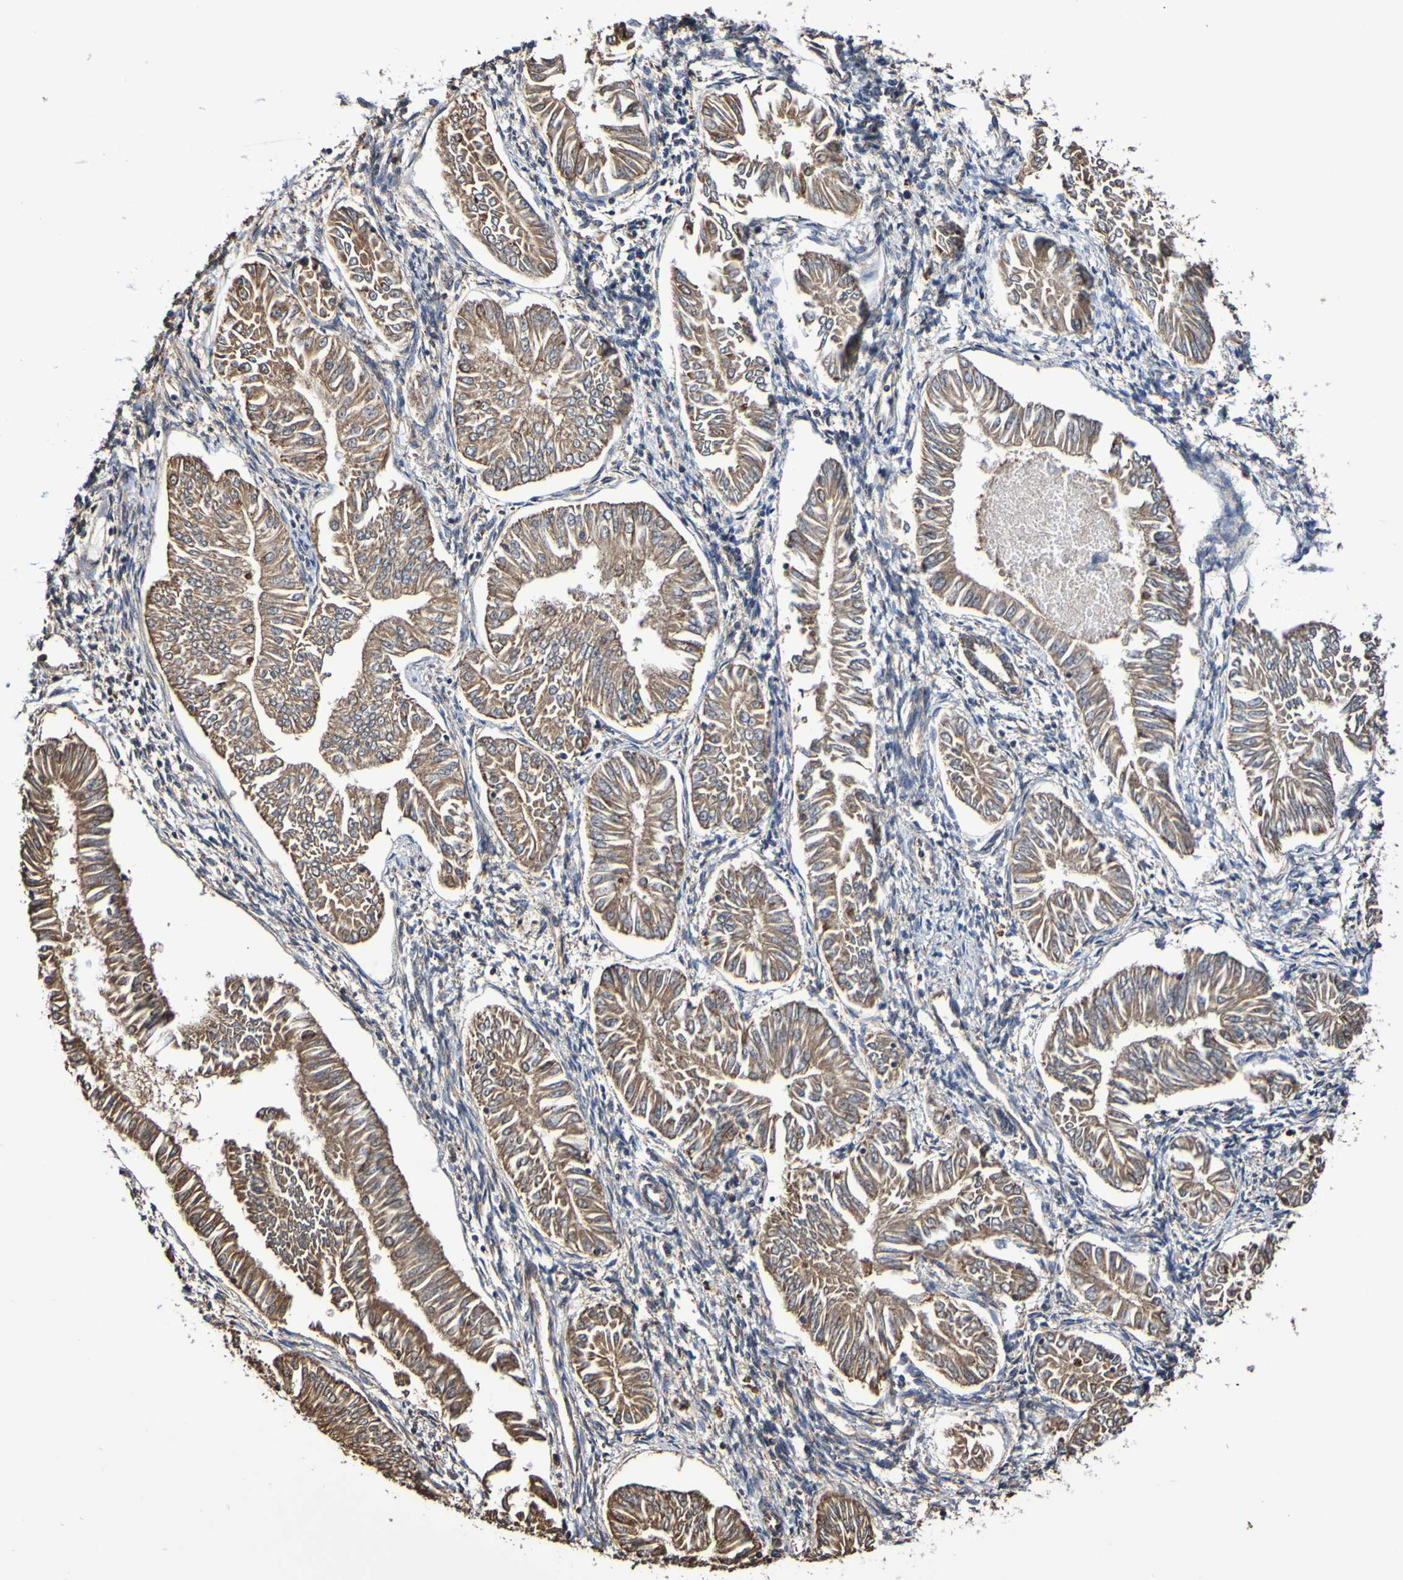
{"staining": {"intensity": "moderate", "quantity": ">75%", "location": "cytoplasmic/membranous"}, "tissue": "endometrial cancer", "cell_type": "Tumor cells", "image_type": "cancer", "snomed": [{"axis": "morphology", "description": "Adenocarcinoma, NOS"}, {"axis": "topography", "description": "Endometrium"}], "caption": "The immunohistochemical stain labels moderate cytoplasmic/membranous positivity in tumor cells of endometrial cancer tissue.", "gene": "IL18R1", "patient": {"sex": "female", "age": 53}}